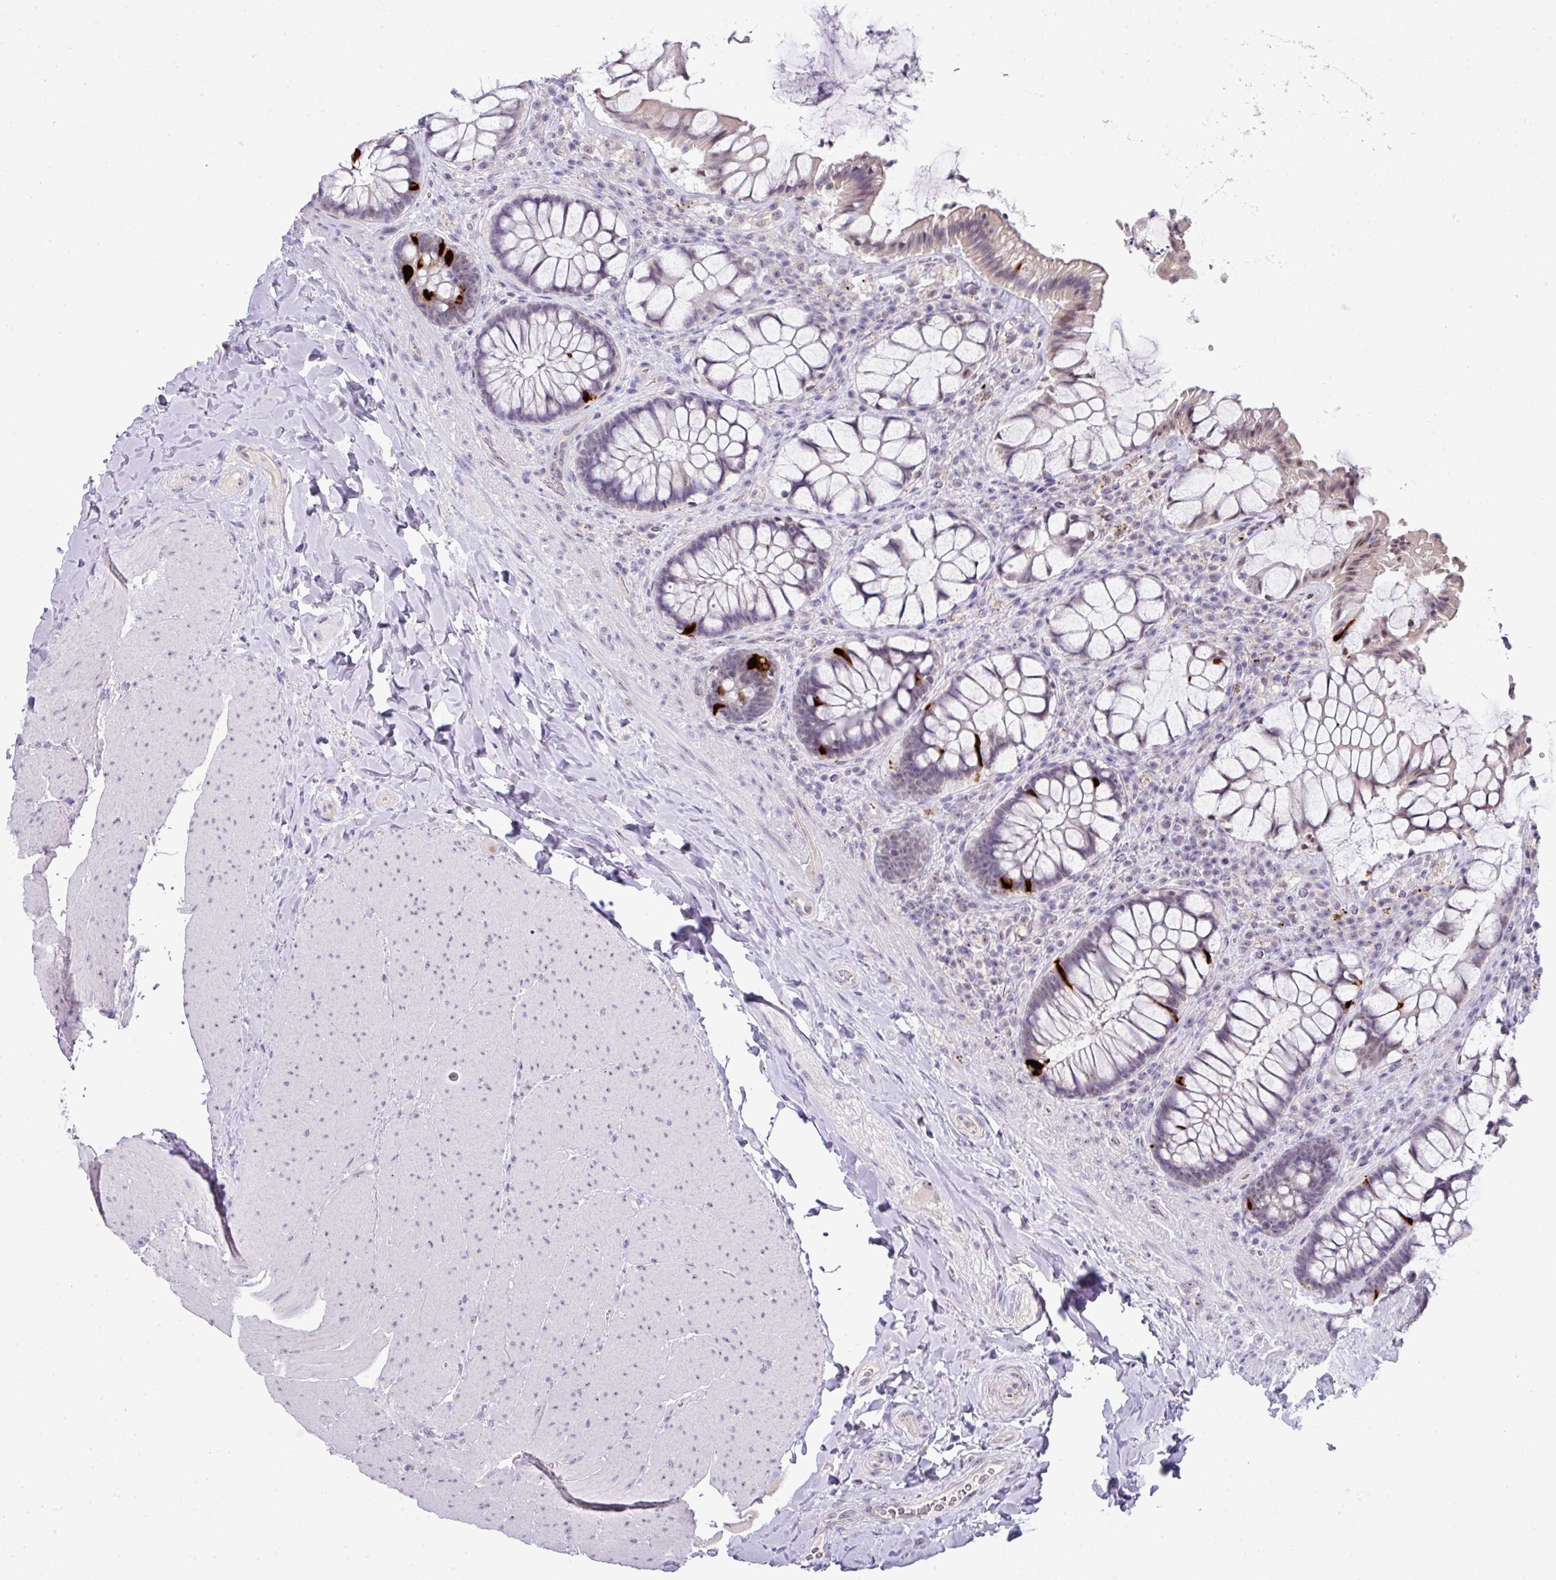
{"staining": {"intensity": "strong", "quantity": "<25%", "location": "cytoplasmic/membranous"}, "tissue": "rectum", "cell_type": "Glandular cells", "image_type": "normal", "snomed": [{"axis": "morphology", "description": "Normal tissue, NOS"}, {"axis": "topography", "description": "Rectum"}], "caption": "Immunohistochemistry micrograph of normal rectum: rectum stained using IHC demonstrates medium levels of strong protein expression localized specifically in the cytoplasmic/membranous of glandular cells, appearing as a cytoplasmic/membranous brown color.", "gene": "GCG", "patient": {"sex": "female", "age": 58}}